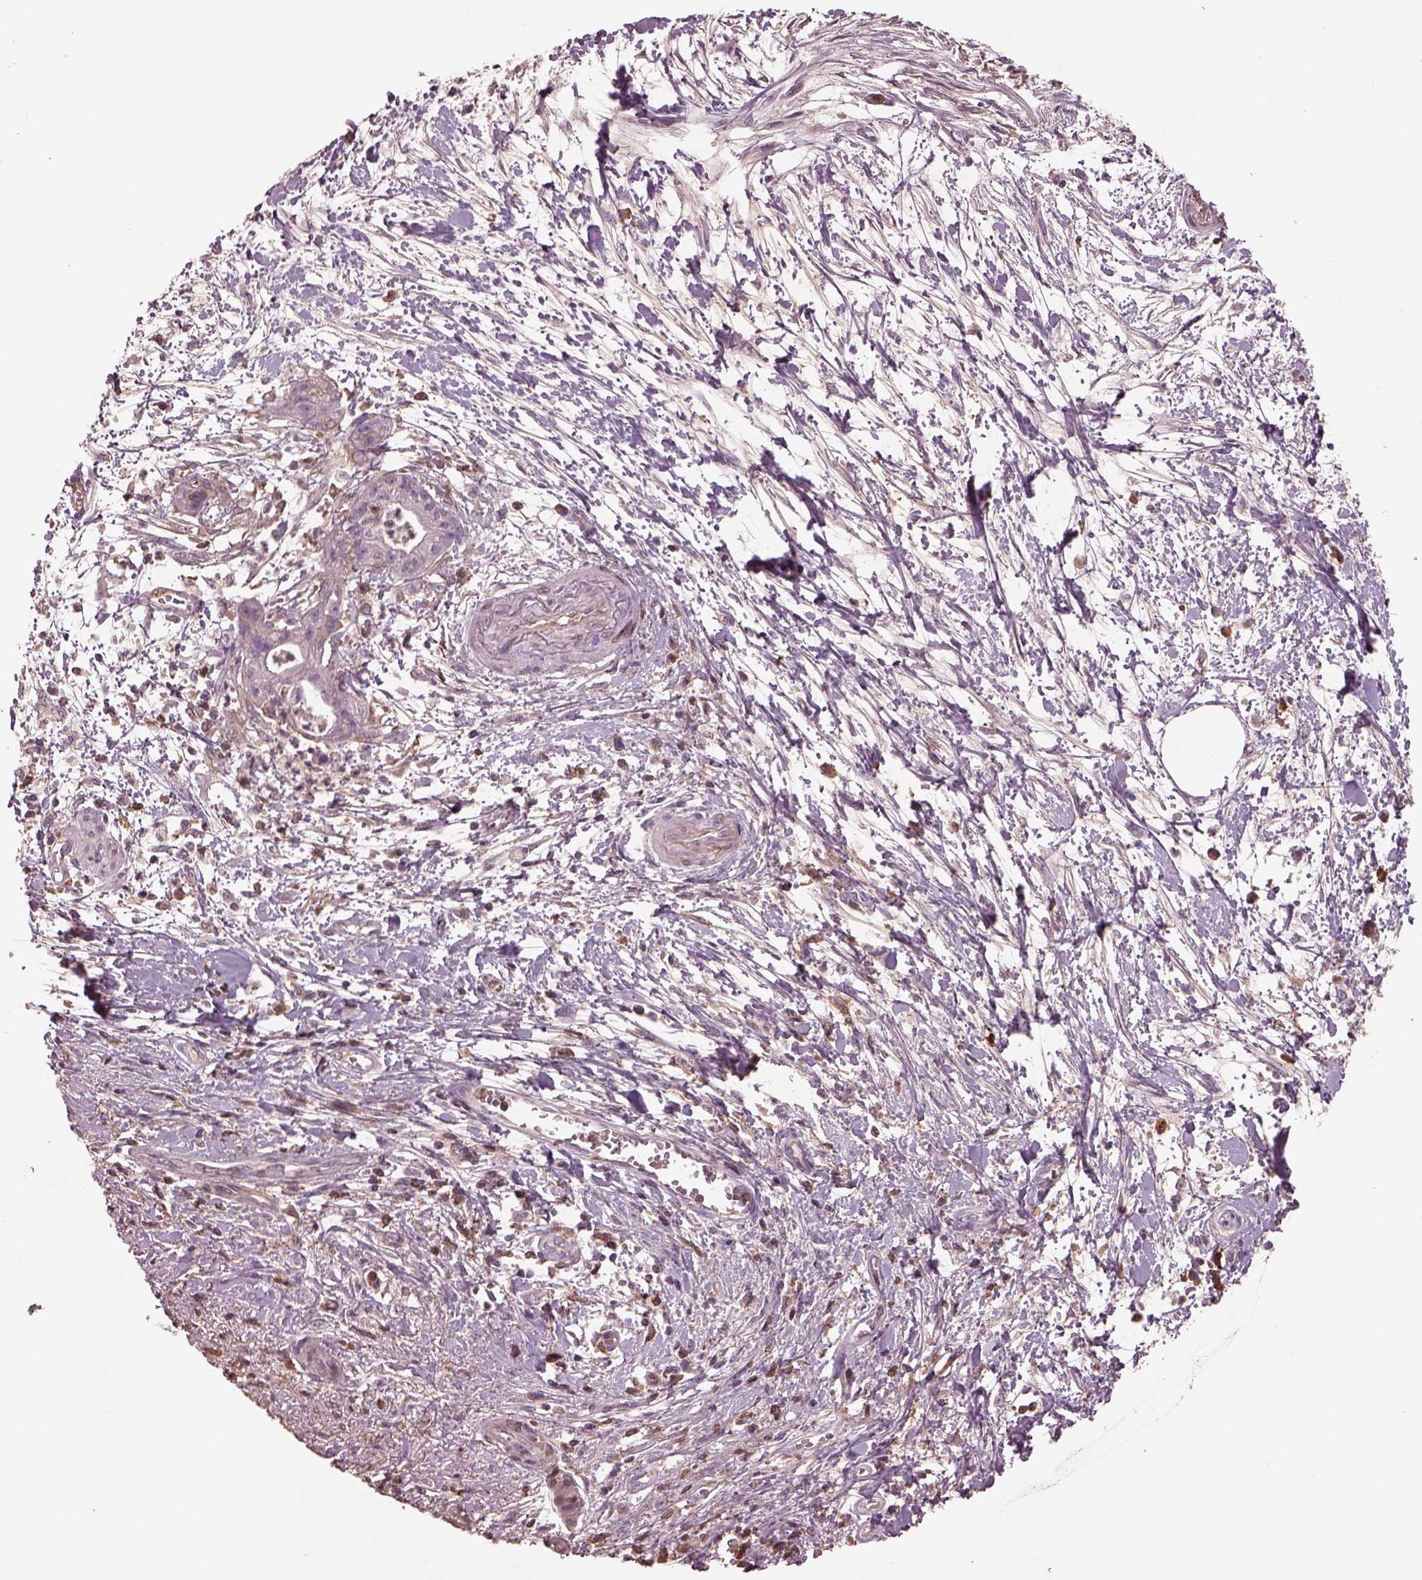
{"staining": {"intensity": "negative", "quantity": "none", "location": "none"}, "tissue": "pancreatic cancer", "cell_type": "Tumor cells", "image_type": "cancer", "snomed": [{"axis": "morphology", "description": "Normal tissue, NOS"}, {"axis": "morphology", "description": "Adenocarcinoma, NOS"}, {"axis": "topography", "description": "Lymph node"}, {"axis": "topography", "description": "Pancreas"}], "caption": "Photomicrograph shows no significant protein staining in tumor cells of adenocarcinoma (pancreatic).", "gene": "PTX4", "patient": {"sex": "female", "age": 58}}